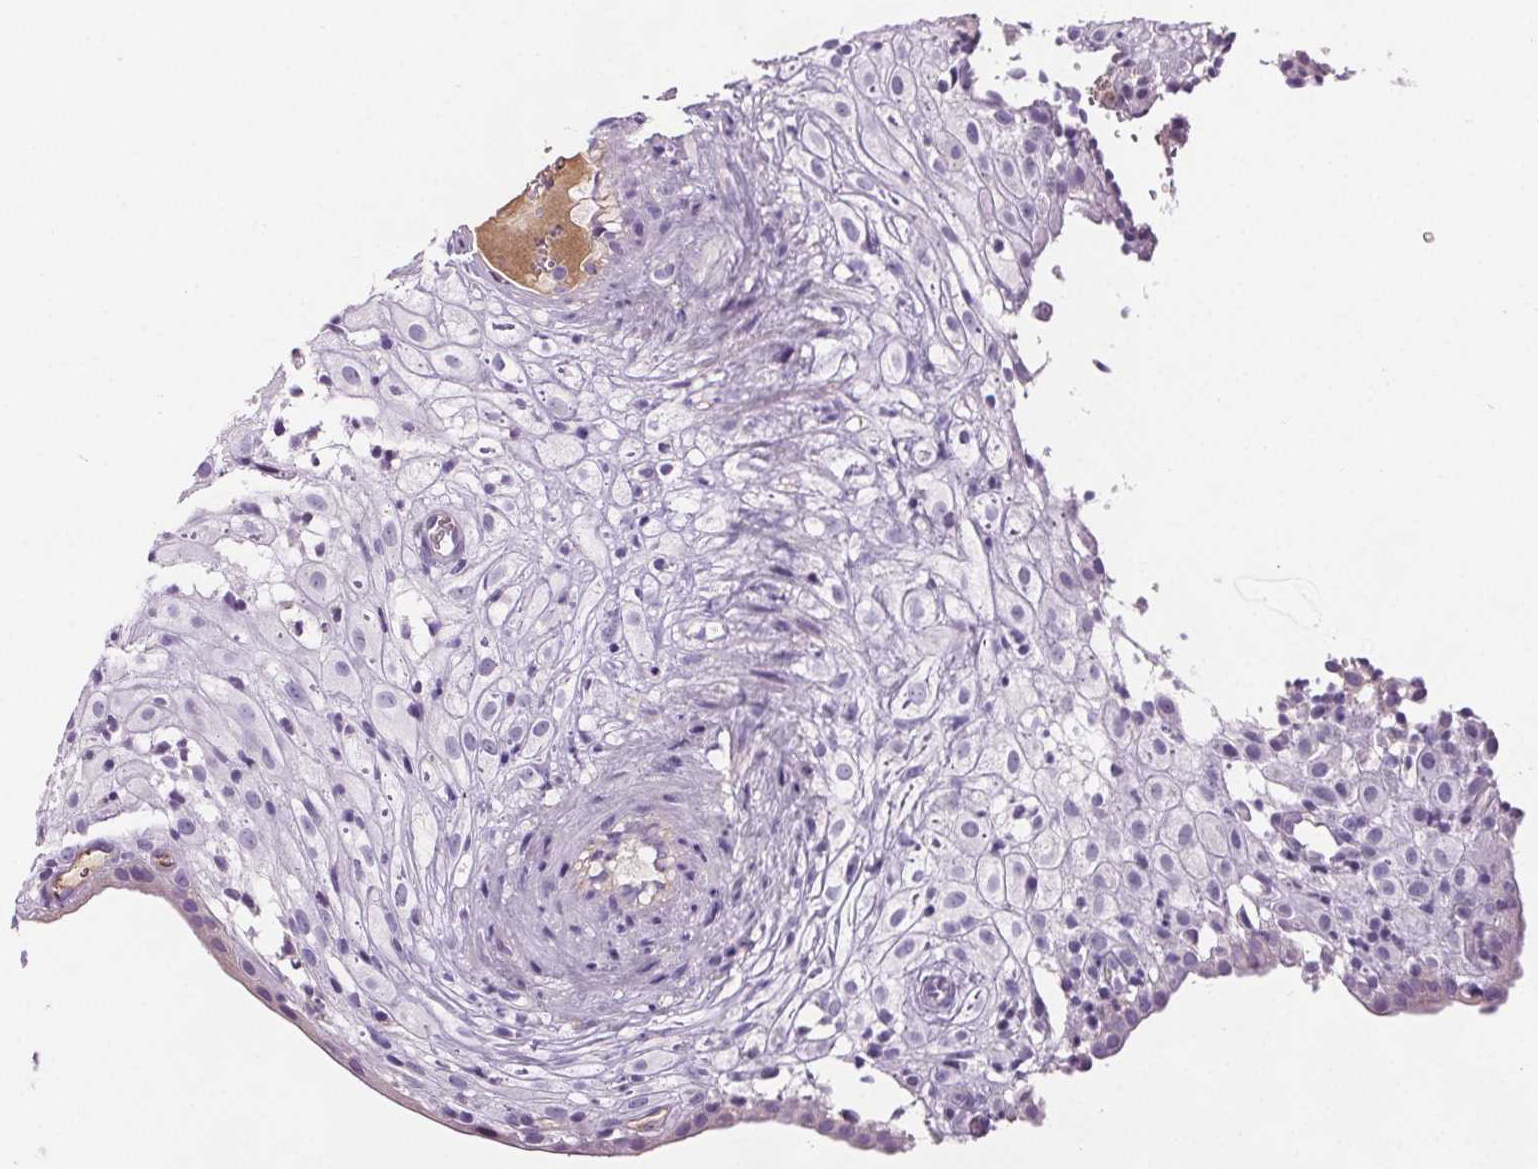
{"staining": {"intensity": "negative", "quantity": "none", "location": "none"}, "tissue": "placenta", "cell_type": "Decidual cells", "image_type": "normal", "snomed": [{"axis": "morphology", "description": "Normal tissue, NOS"}, {"axis": "topography", "description": "Placenta"}], "caption": "Immunohistochemistry (IHC) image of benign placenta stained for a protein (brown), which reveals no positivity in decidual cells.", "gene": "CD5L", "patient": {"sex": "female", "age": 24}}